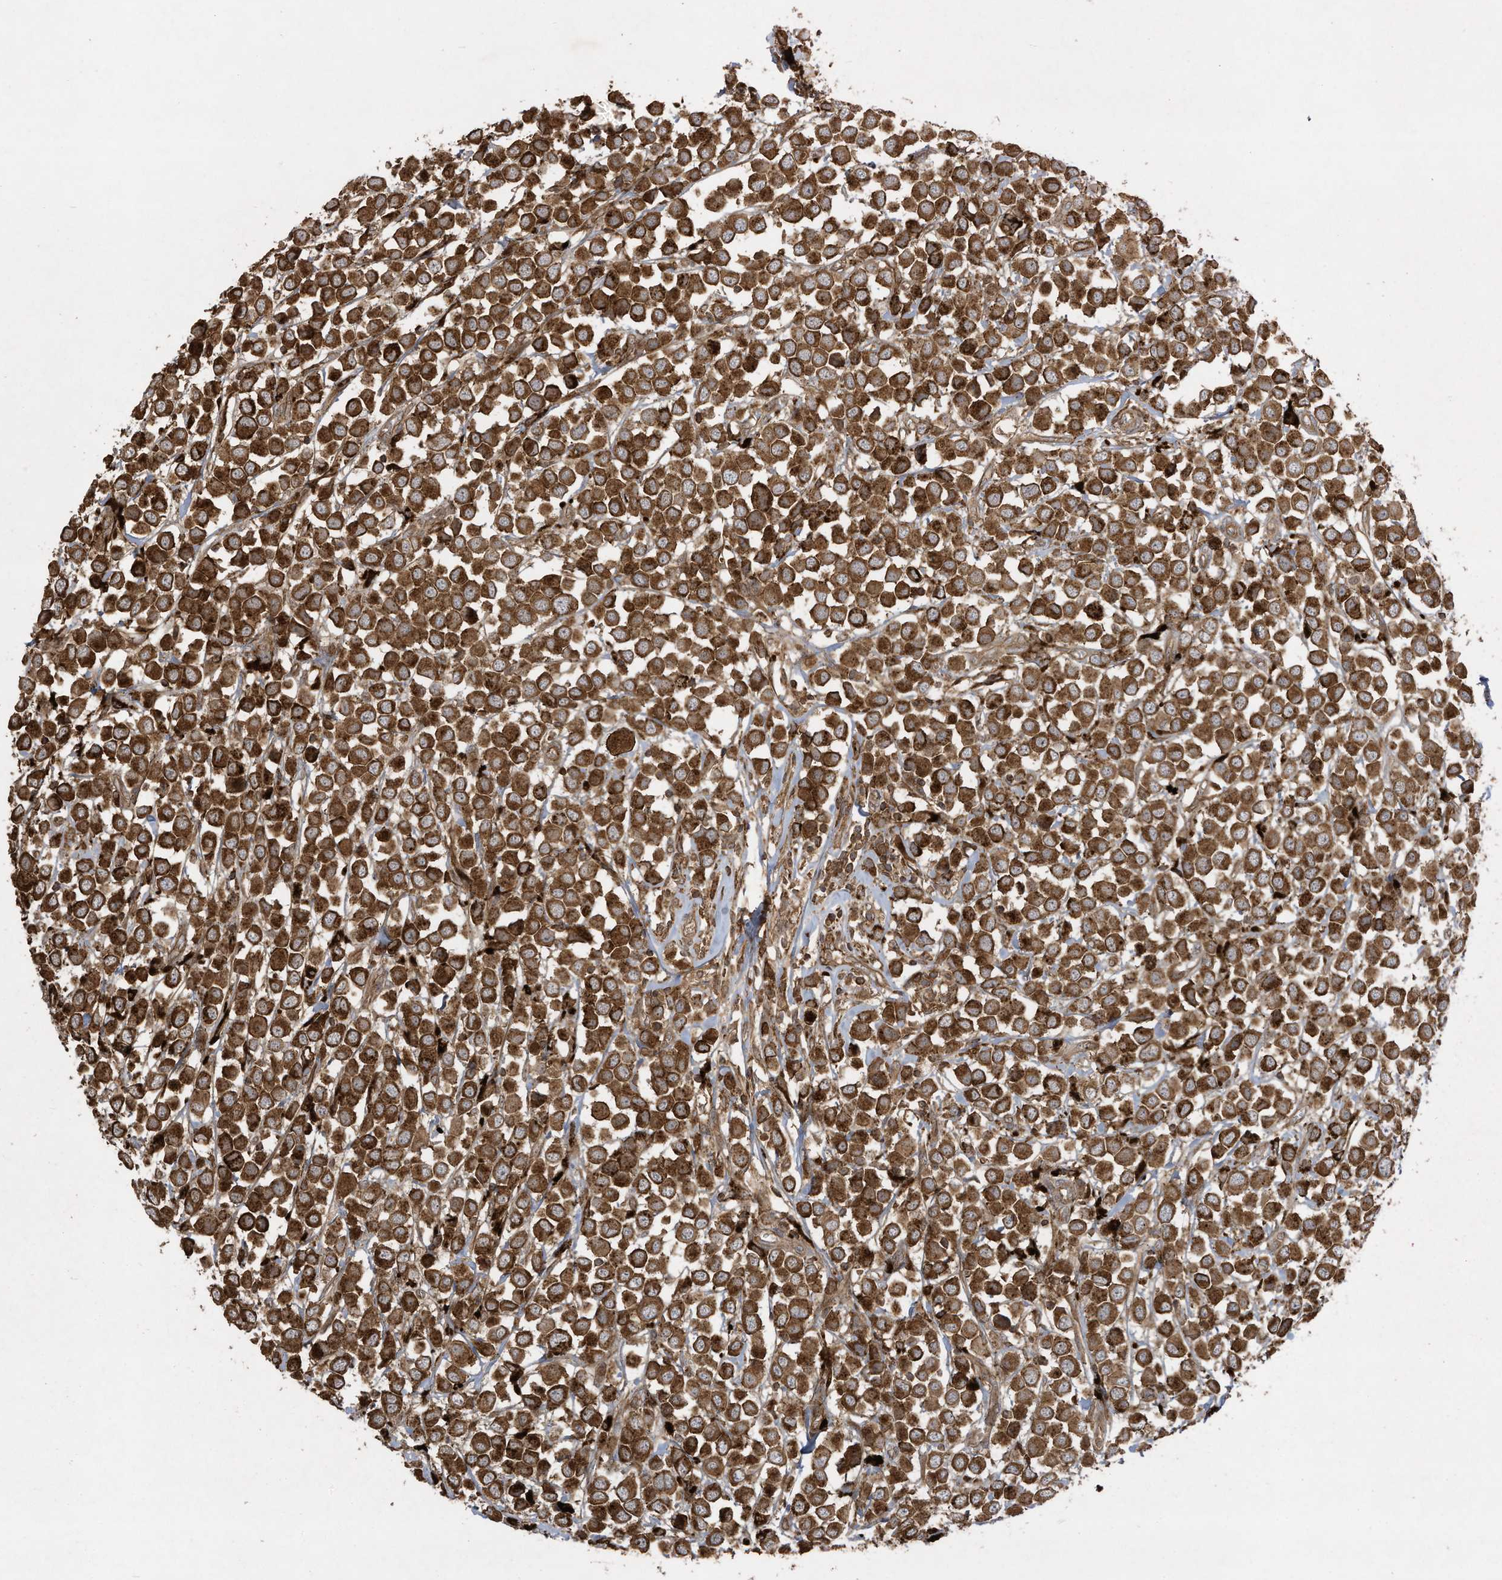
{"staining": {"intensity": "strong", "quantity": ">75%", "location": "cytoplasmic/membranous"}, "tissue": "breast cancer", "cell_type": "Tumor cells", "image_type": "cancer", "snomed": [{"axis": "morphology", "description": "Duct carcinoma"}, {"axis": "topography", "description": "Breast"}], "caption": "There is high levels of strong cytoplasmic/membranous positivity in tumor cells of breast cancer, as demonstrated by immunohistochemical staining (brown color).", "gene": "DDIT4", "patient": {"sex": "female", "age": 61}}